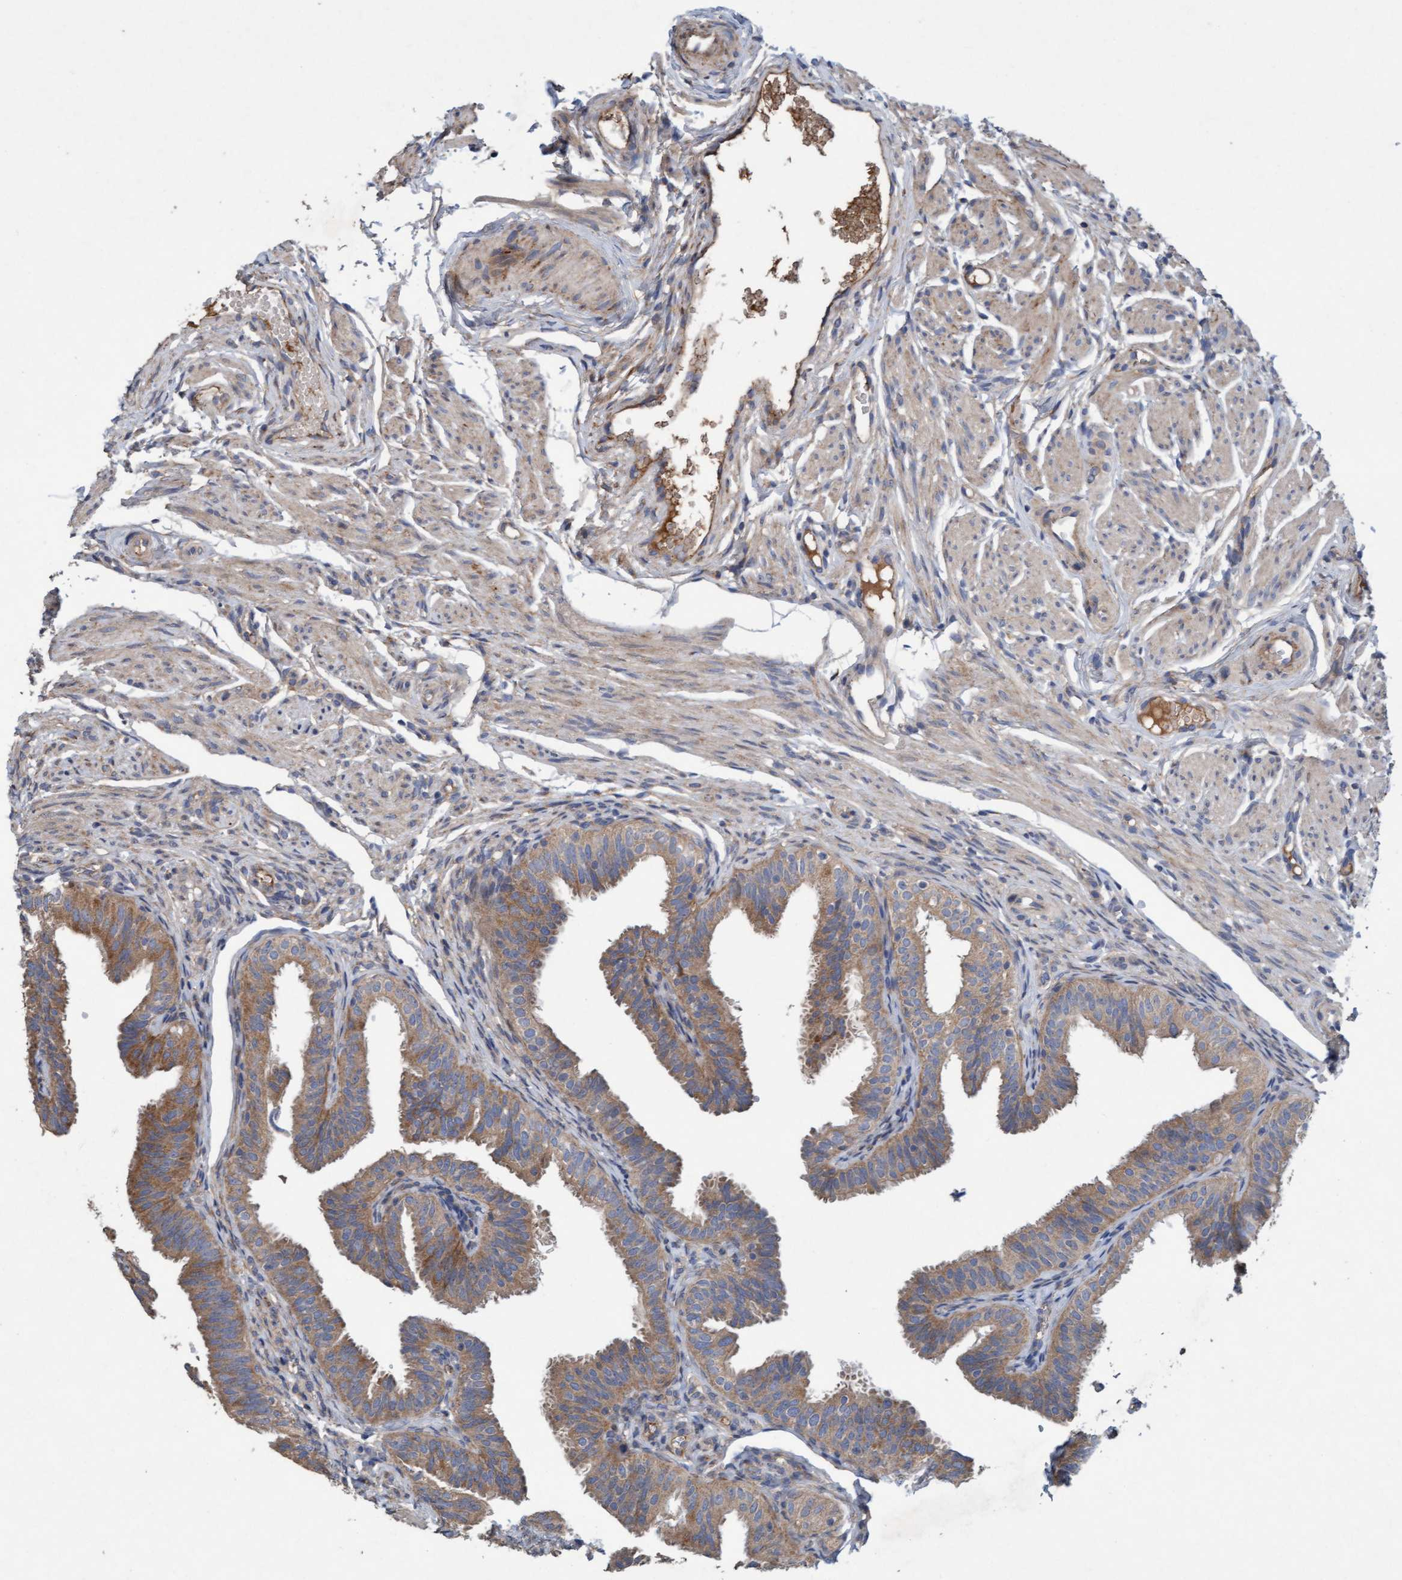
{"staining": {"intensity": "moderate", "quantity": ">75%", "location": "cytoplasmic/membranous"}, "tissue": "fallopian tube", "cell_type": "Glandular cells", "image_type": "normal", "snomed": [{"axis": "morphology", "description": "Normal tissue, NOS"}, {"axis": "topography", "description": "Fallopian tube"}], "caption": "DAB (3,3'-diaminobenzidine) immunohistochemical staining of benign human fallopian tube demonstrates moderate cytoplasmic/membranous protein staining in approximately >75% of glandular cells.", "gene": "DDHD2", "patient": {"sex": "female", "age": 35}}